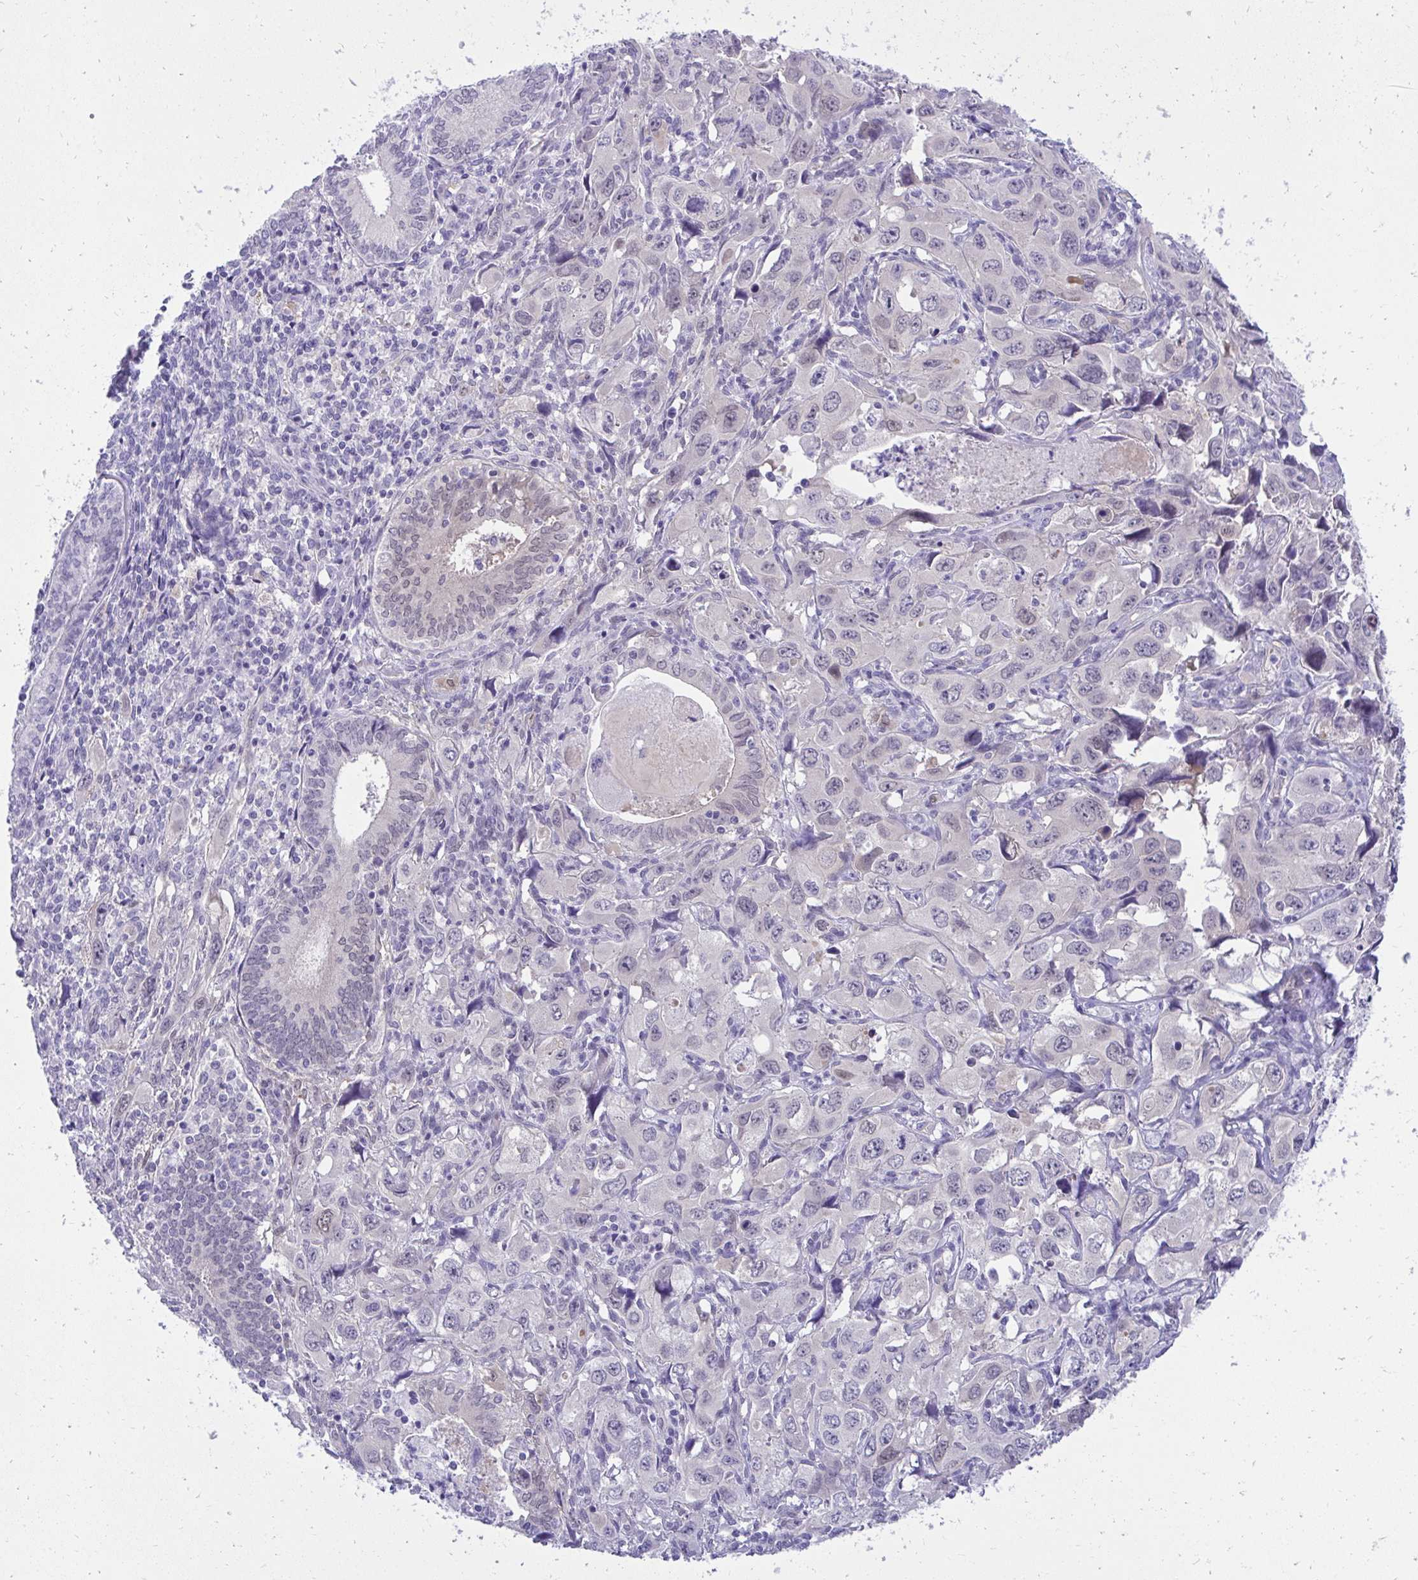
{"staining": {"intensity": "negative", "quantity": "none", "location": "none"}, "tissue": "endometrial cancer", "cell_type": "Tumor cells", "image_type": "cancer", "snomed": [{"axis": "morphology", "description": "Adenocarcinoma, NOS"}, {"axis": "topography", "description": "Uterus"}], "caption": "DAB (3,3'-diaminobenzidine) immunohistochemical staining of human adenocarcinoma (endometrial) demonstrates no significant expression in tumor cells.", "gene": "PGM2L1", "patient": {"sex": "female", "age": 62}}